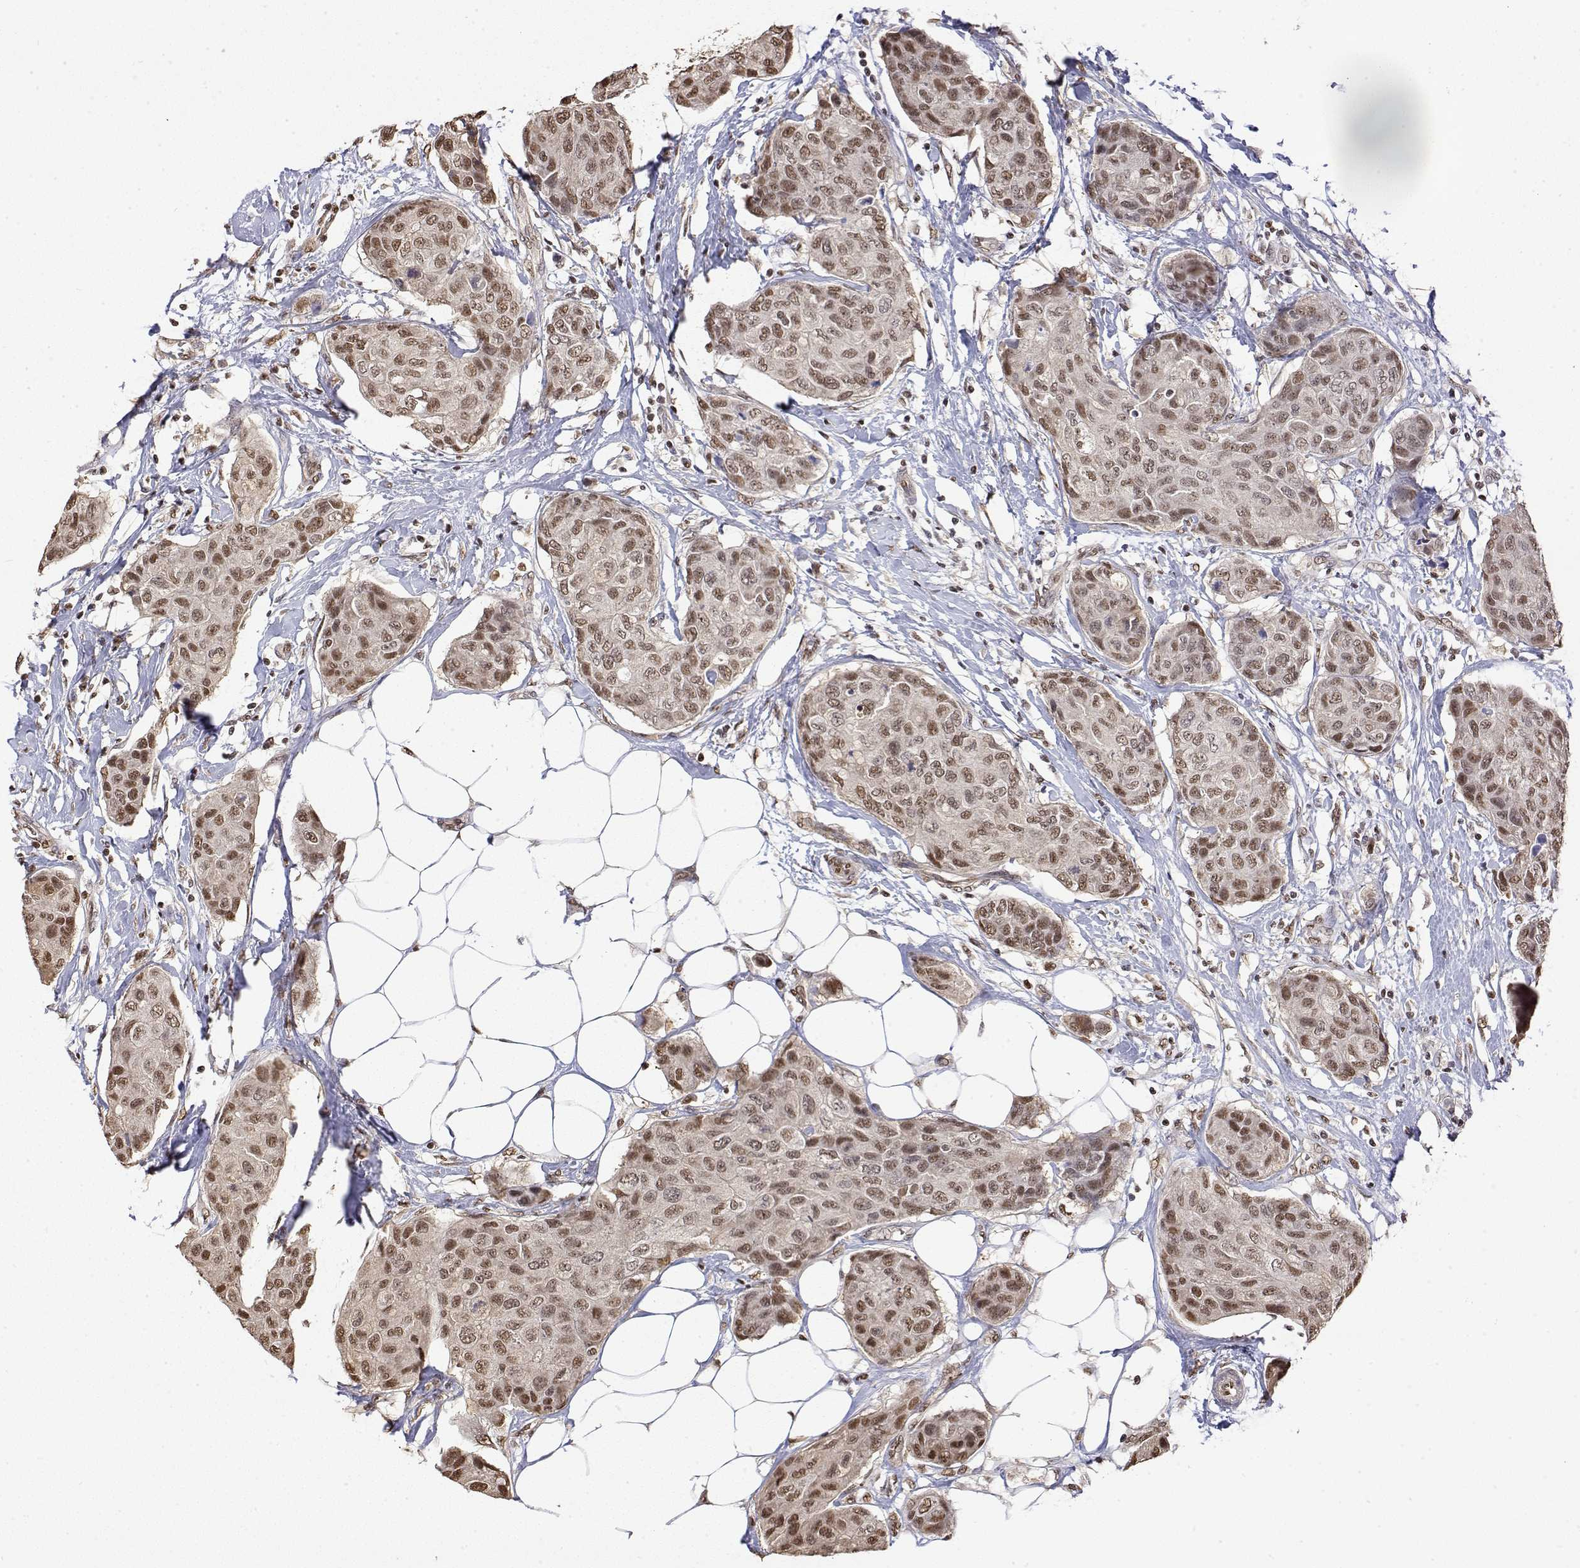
{"staining": {"intensity": "moderate", "quantity": ">75%", "location": "nuclear"}, "tissue": "breast cancer", "cell_type": "Tumor cells", "image_type": "cancer", "snomed": [{"axis": "morphology", "description": "Duct carcinoma"}, {"axis": "topography", "description": "Breast"}], "caption": "Breast invasive ductal carcinoma stained with a brown dye reveals moderate nuclear positive expression in about >75% of tumor cells.", "gene": "TPI1", "patient": {"sex": "female", "age": 80}}